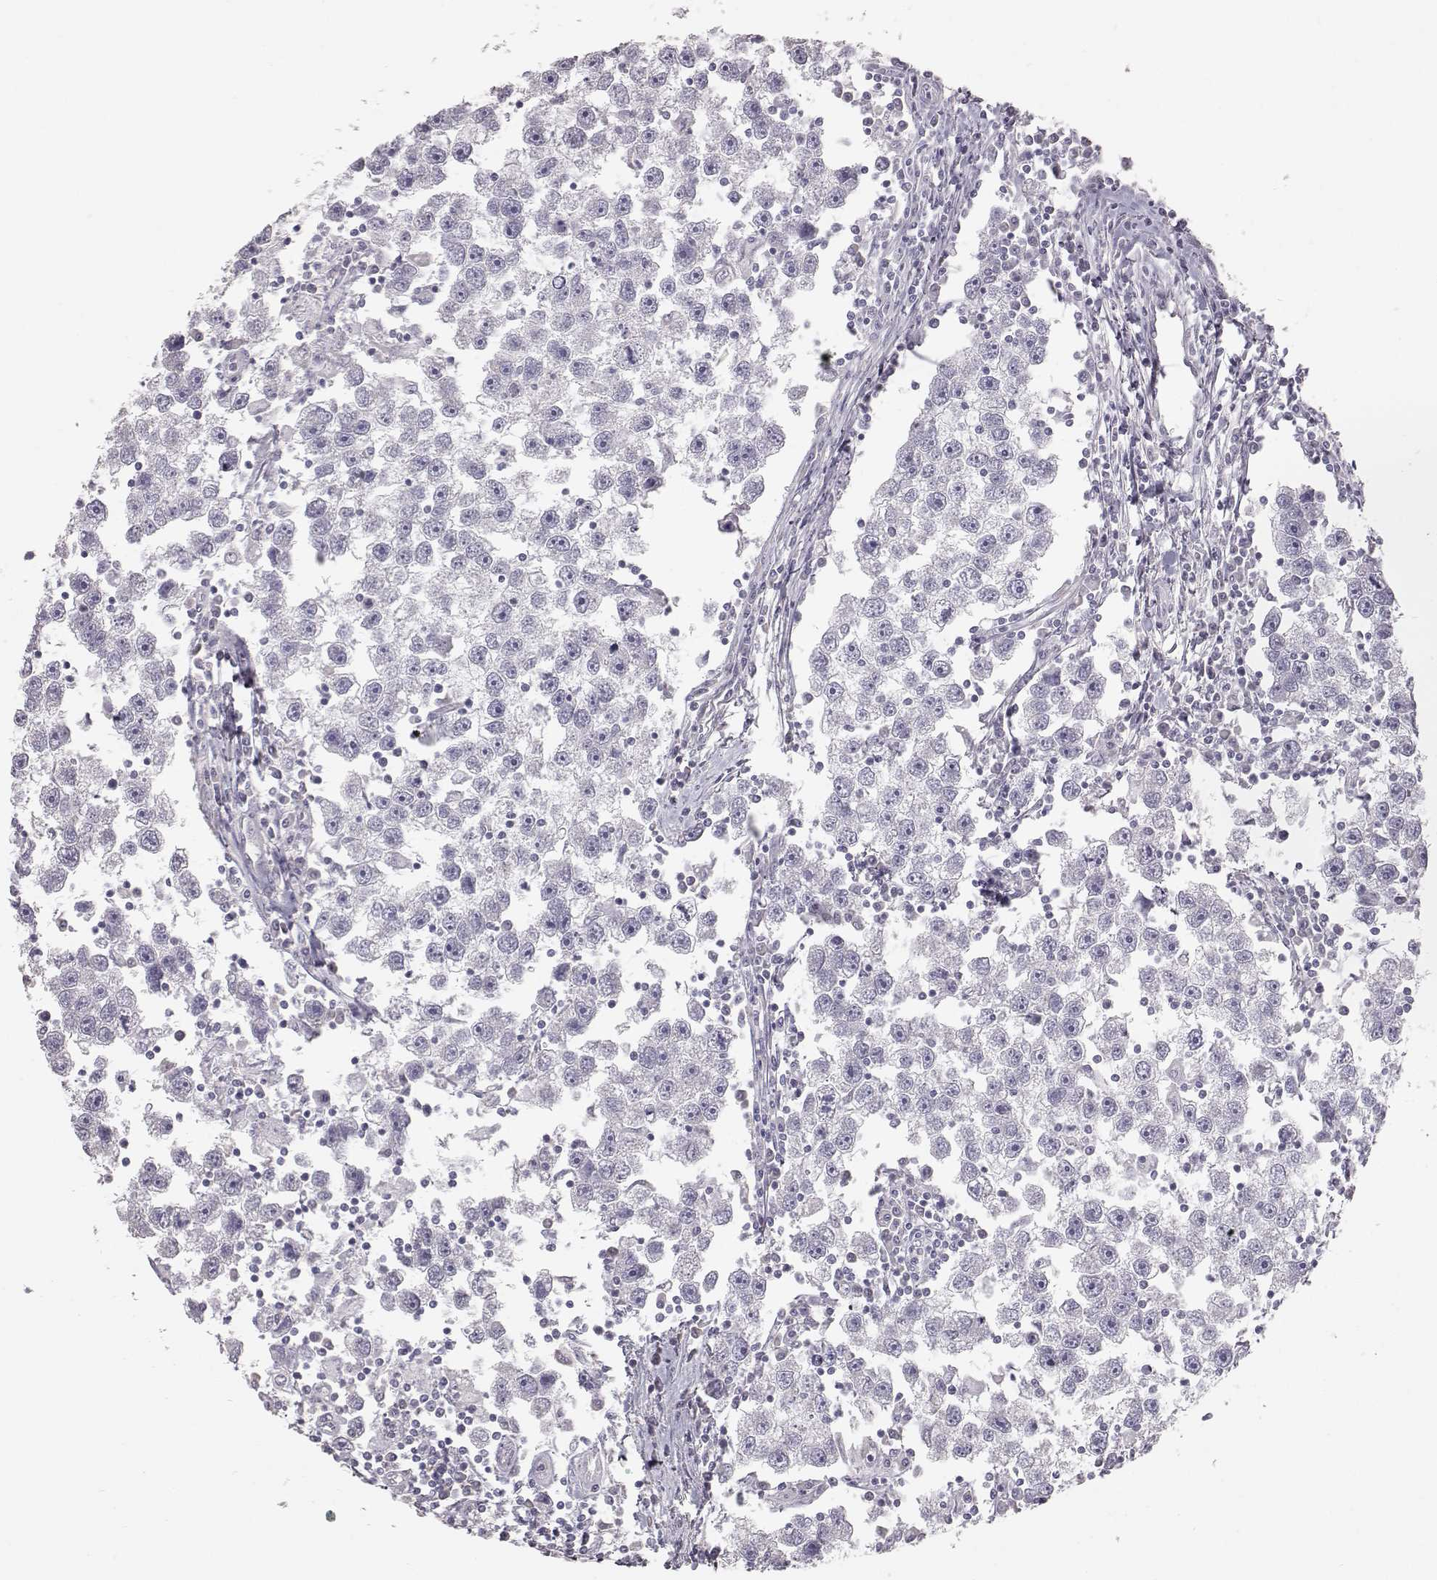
{"staining": {"intensity": "negative", "quantity": "none", "location": "none"}, "tissue": "testis cancer", "cell_type": "Tumor cells", "image_type": "cancer", "snomed": [{"axis": "morphology", "description": "Seminoma, NOS"}, {"axis": "topography", "description": "Testis"}], "caption": "Testis cancer was stained to show a protein in brown. There is no significant expression in tumor cells. (Brightfield microscopy of DAB (3,3'-diaminobenzidine) immunohistochemistry (IHC) at high magnification).", "gene": "KRT33A", "patient": {"sex": "male", "age": 30}}